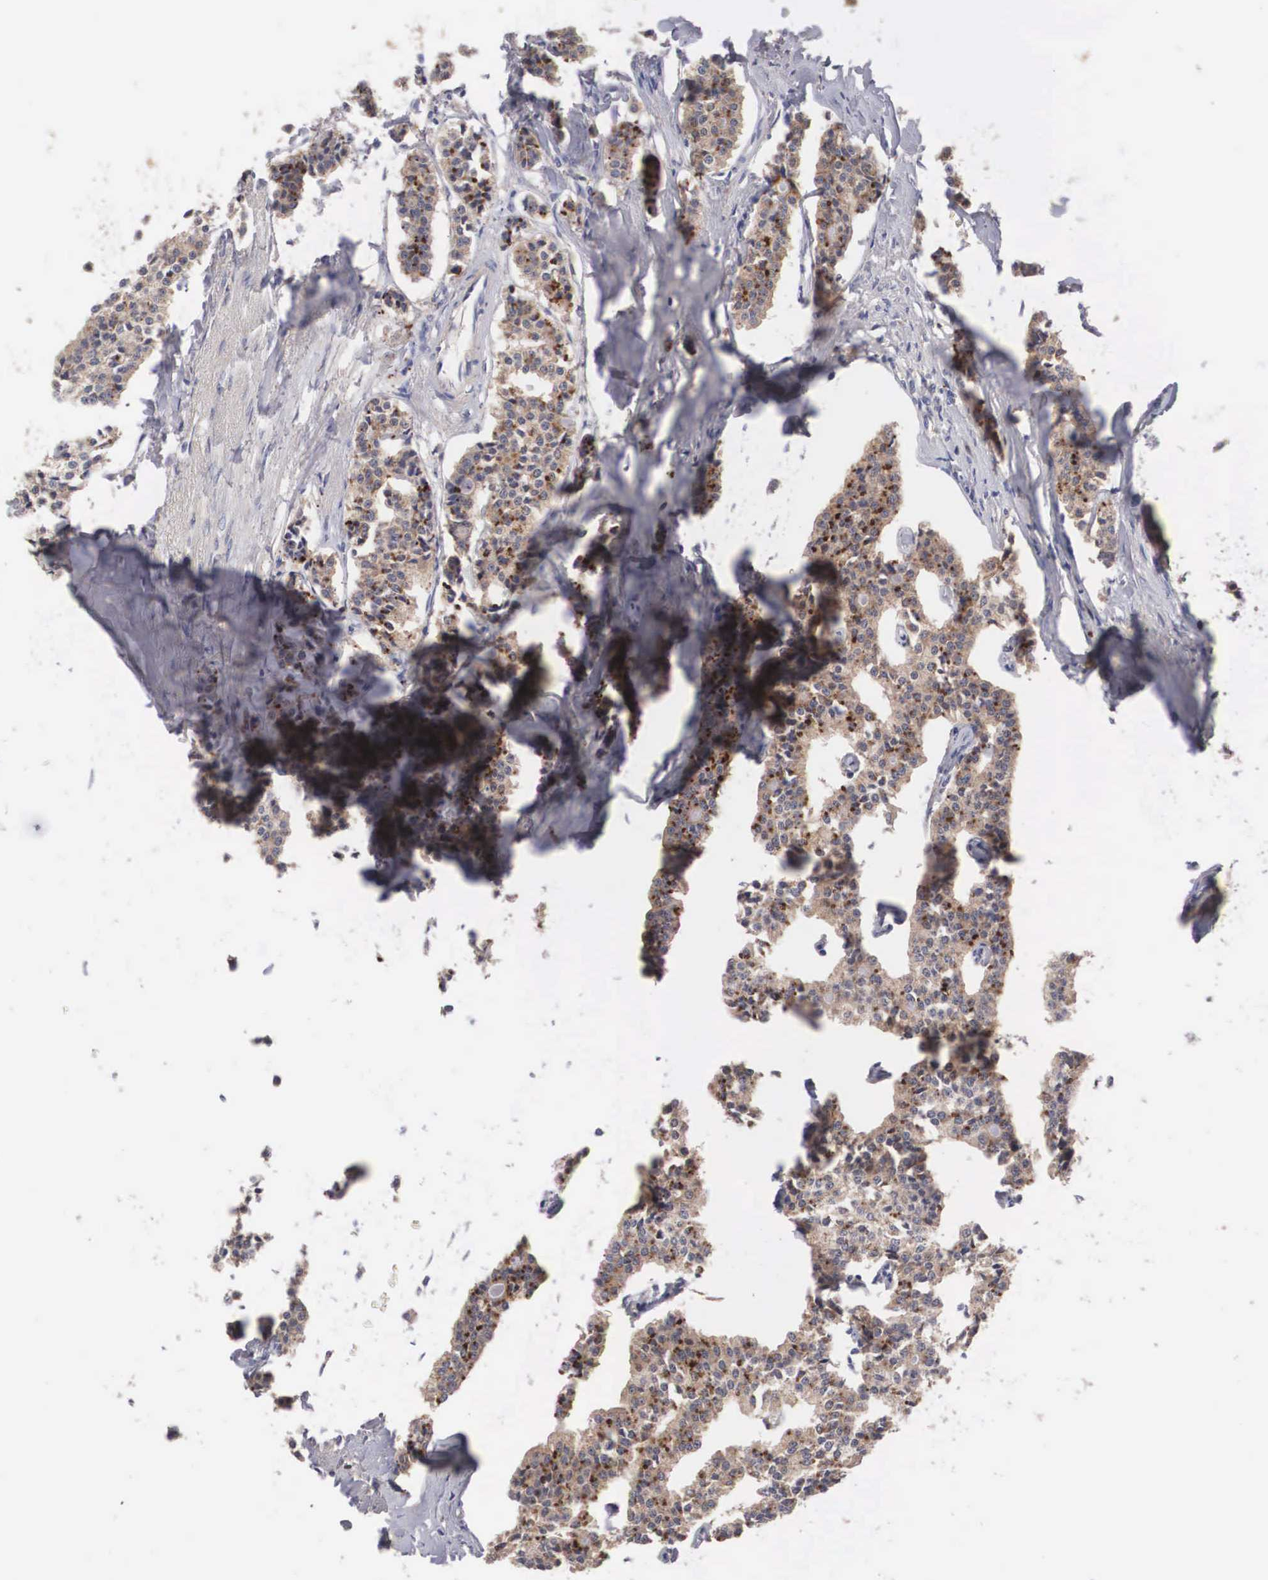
{"staining": {"intensity": "weak", "quantity": "25%-75%", "location": "cytoplasmic/membranous"}, "tissue": "carcinoid", "cell_type": "Tumor cells", "image_type": "cancer", "snomed": [{"axis": "morphology", "description": "Carcinoid, malignant, NOS"}, {"axis": "topography", "description": "Small intestine"}], "caption": "About 25%-75% of tumor cells in carcinoid reveal weak cytoplasmic/membranous protein expression as visualized by brown immunohistochemical staining.", "gene": "ABHD4", "patient": {"sex": "male", "age": 63}}